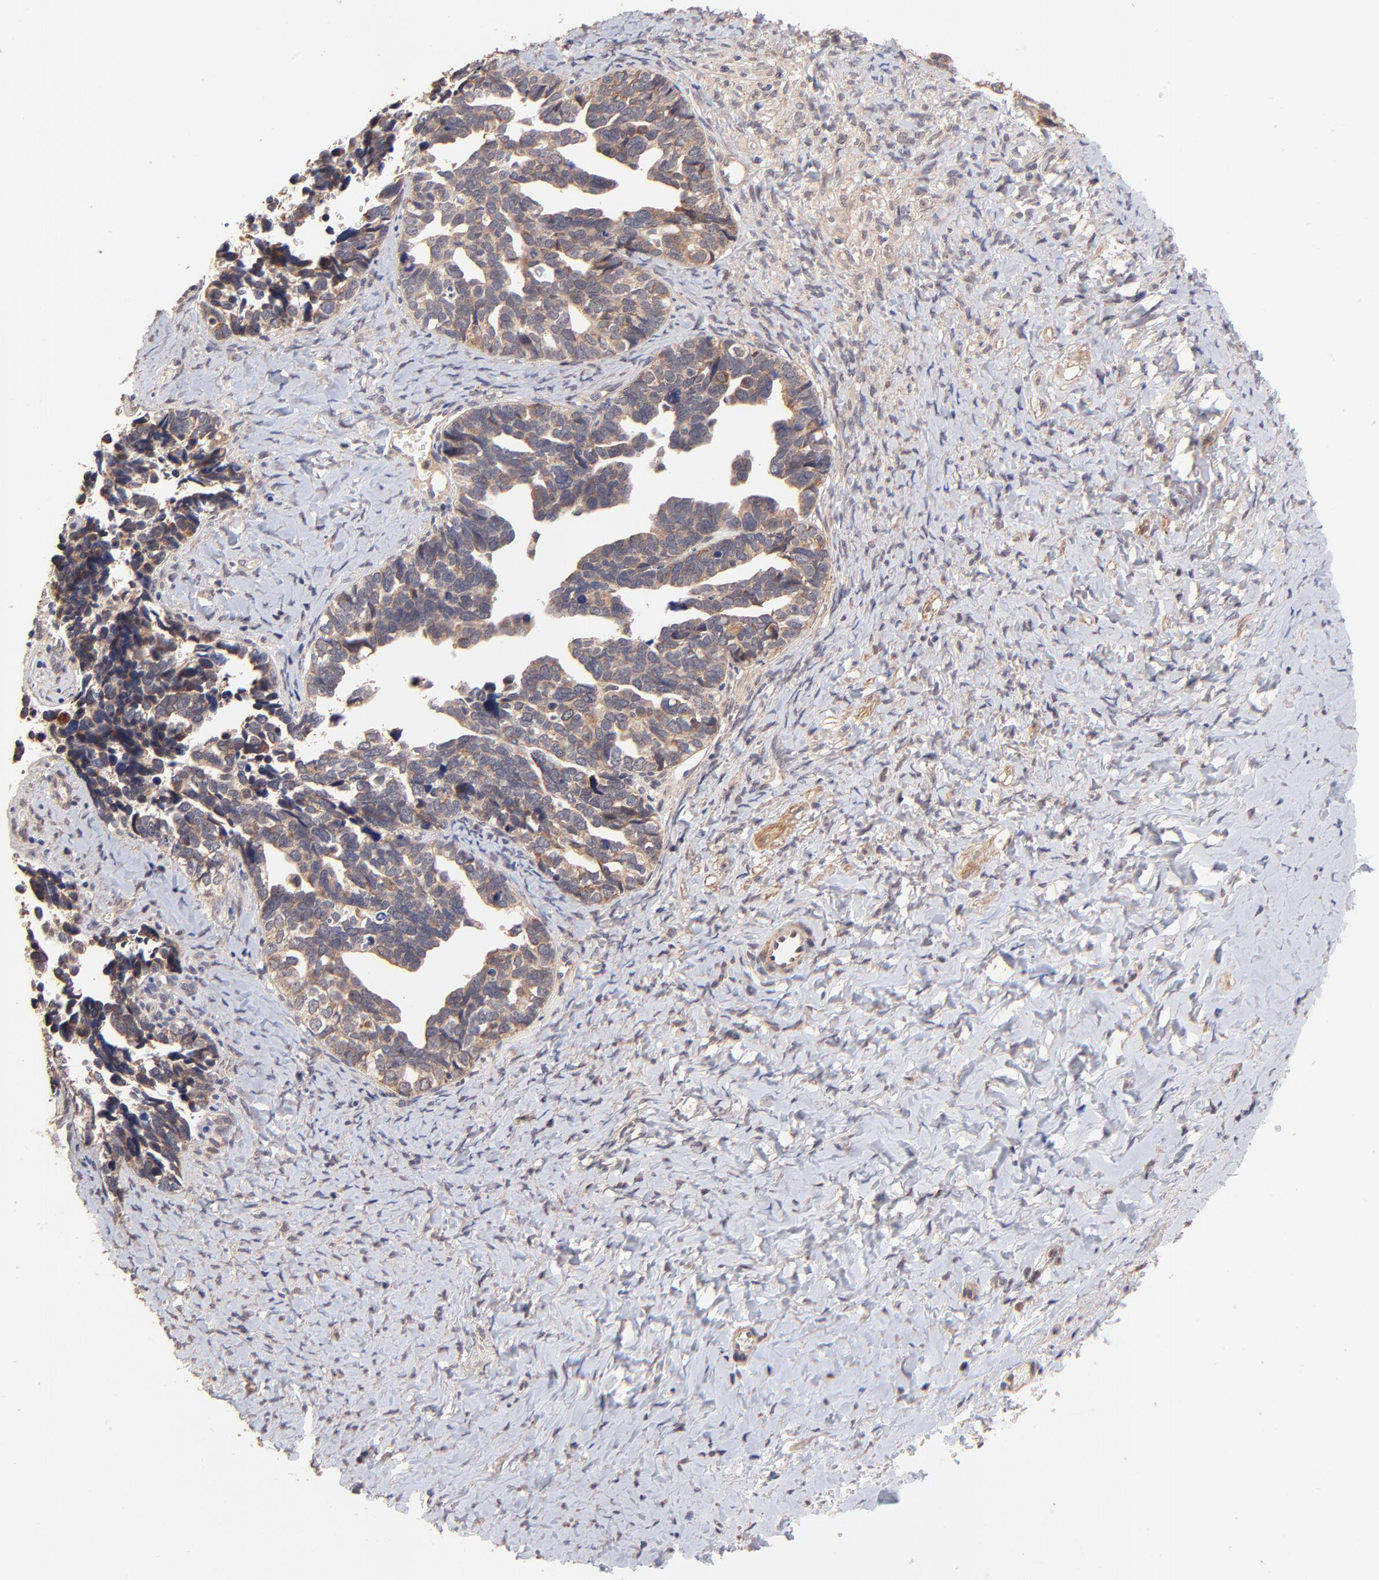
{"staining": {"intensity": "moderate", "quantity": ">75%", "location": "cytoplasmic/membranous"}, "tissue": "ovarian cancer", "cell_type": "Tumor cells", "image_type": "cancer", "snomed": [{"axis": "morphology", "description": "Cystadenocarcinoma, serous, NOS"}, {"axis": "topography", "description": "Ovary"}], "caption": "Serous cystadenocarcinoma (ovarian) tissue shows moderate cytoplasmic/membranous staining in approximately >75% of tumor cells", "gene": "BAIAP2L2", "patient": {"sex": "female", "age": 77}}